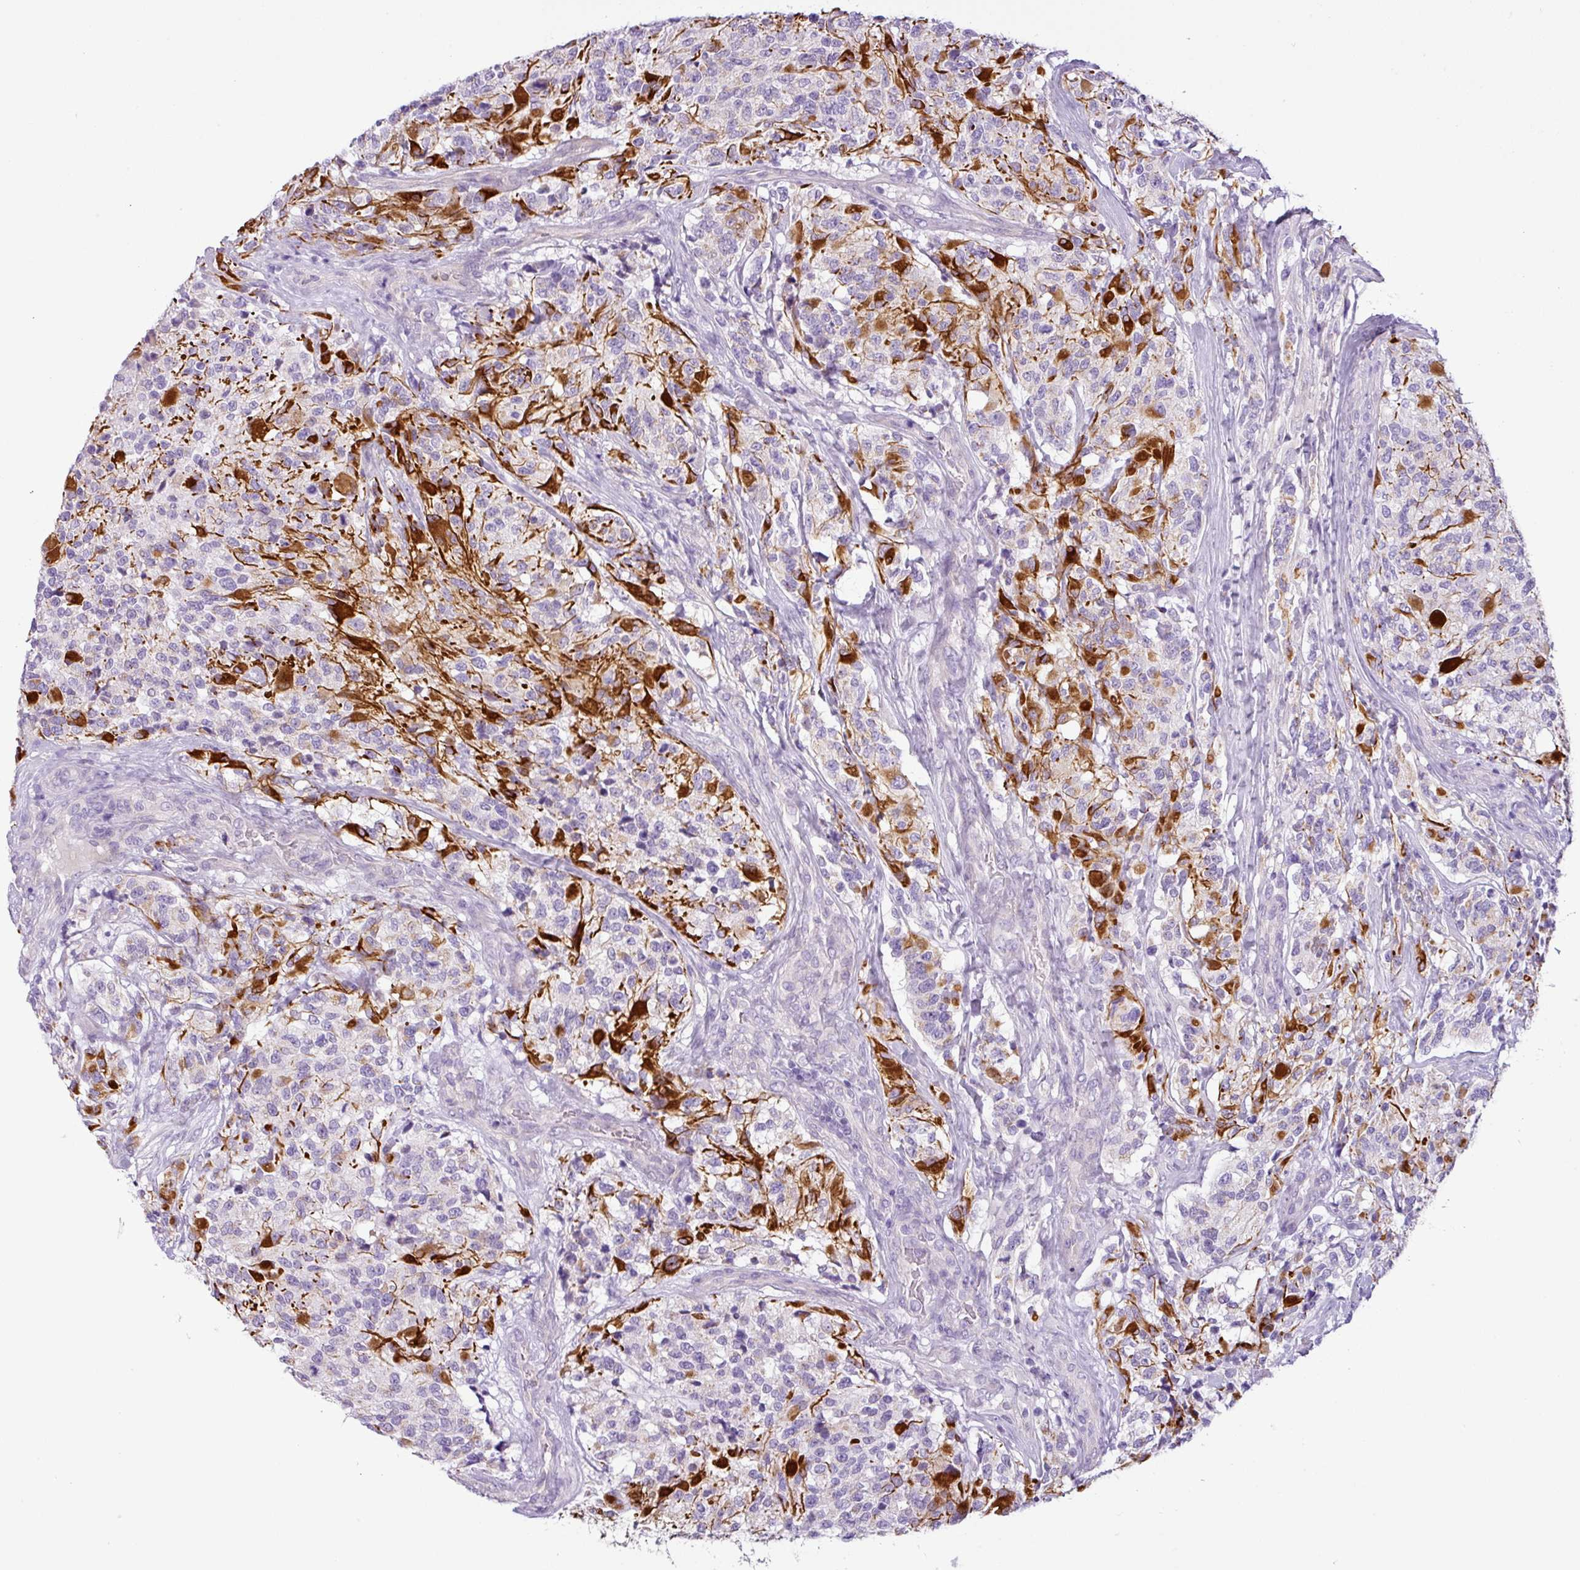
{"staining": {"intensity": "strong", "quantity": "<25%", "location": "cytoplasmic/membranous"}, "tissue": "glioma", "cell_type": "Tumor cells", "image_type": "cancer", "snomed": [{"axis": "morphology", "description": "Glioma, malignant, High grade"}, {"axis": "topography", "description": "Brain"}], "caption": "Glioma tissue displays strong cytoplasmic/membranous expression in about <25% of tumor cells, visualized by immunohistochemistry.", "gene": "HMCN2", "patient": {"sex": "female", "age": 67}}